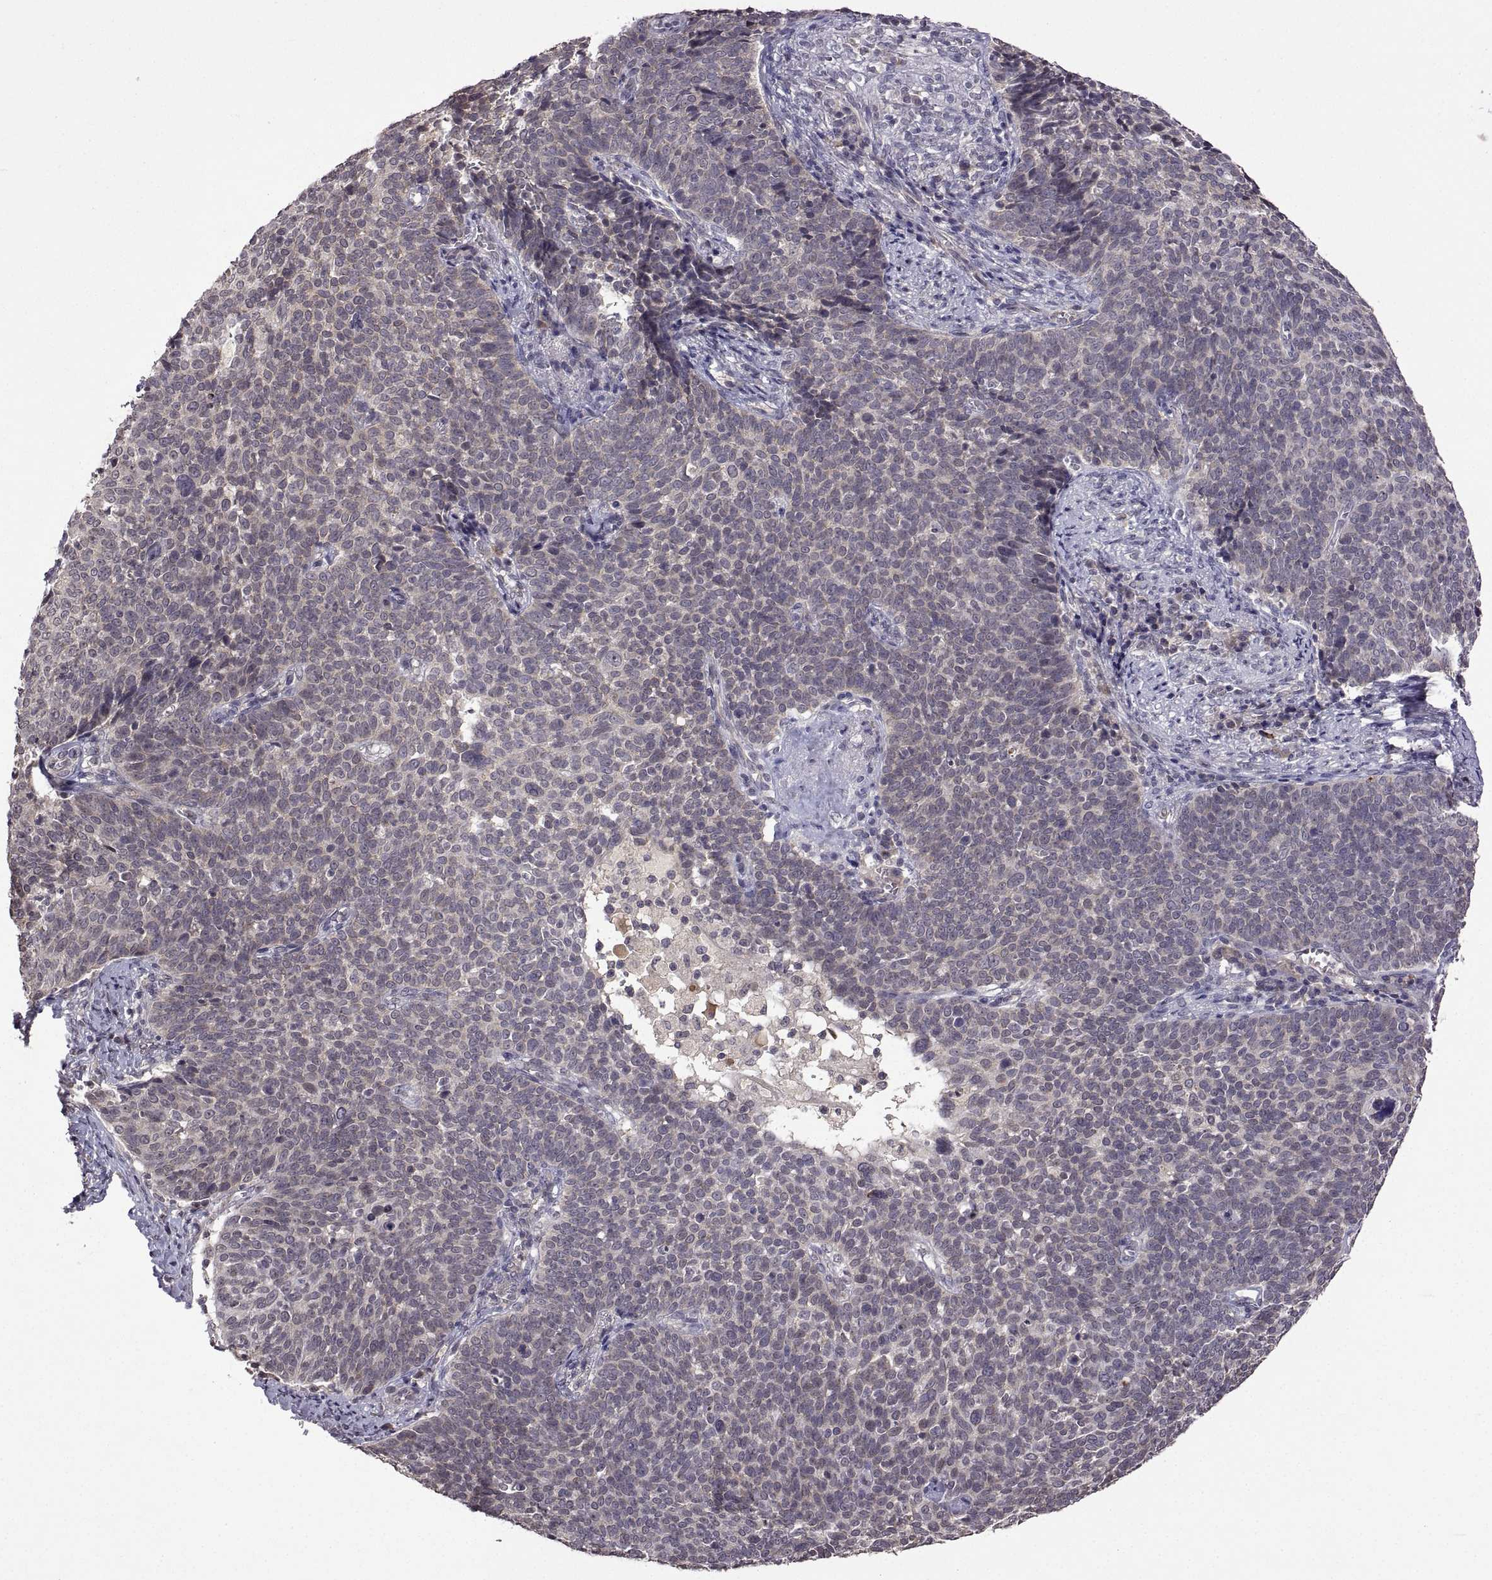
{"staining": {"intensity": "negative", "quantity": "none", "location": "none"}, "tissue": "cervical cancer", "cell_type": "Tumor cells", "image_type": "cancer", "snomed": [{"axis": "morphology", "description": "Squamous cell carcinoma, NOS"}, {"axis": "topography", "description": "Cervix"}], "caption": "Tumor cells are negative for protein expression in human cervical cancer (squamous cell carcinoma). (DAB (3,3'-diaminobenzidine) IHC, high magnification).", "gene": "LAMA1", "patient": {"sex": "female", "age": 39}}